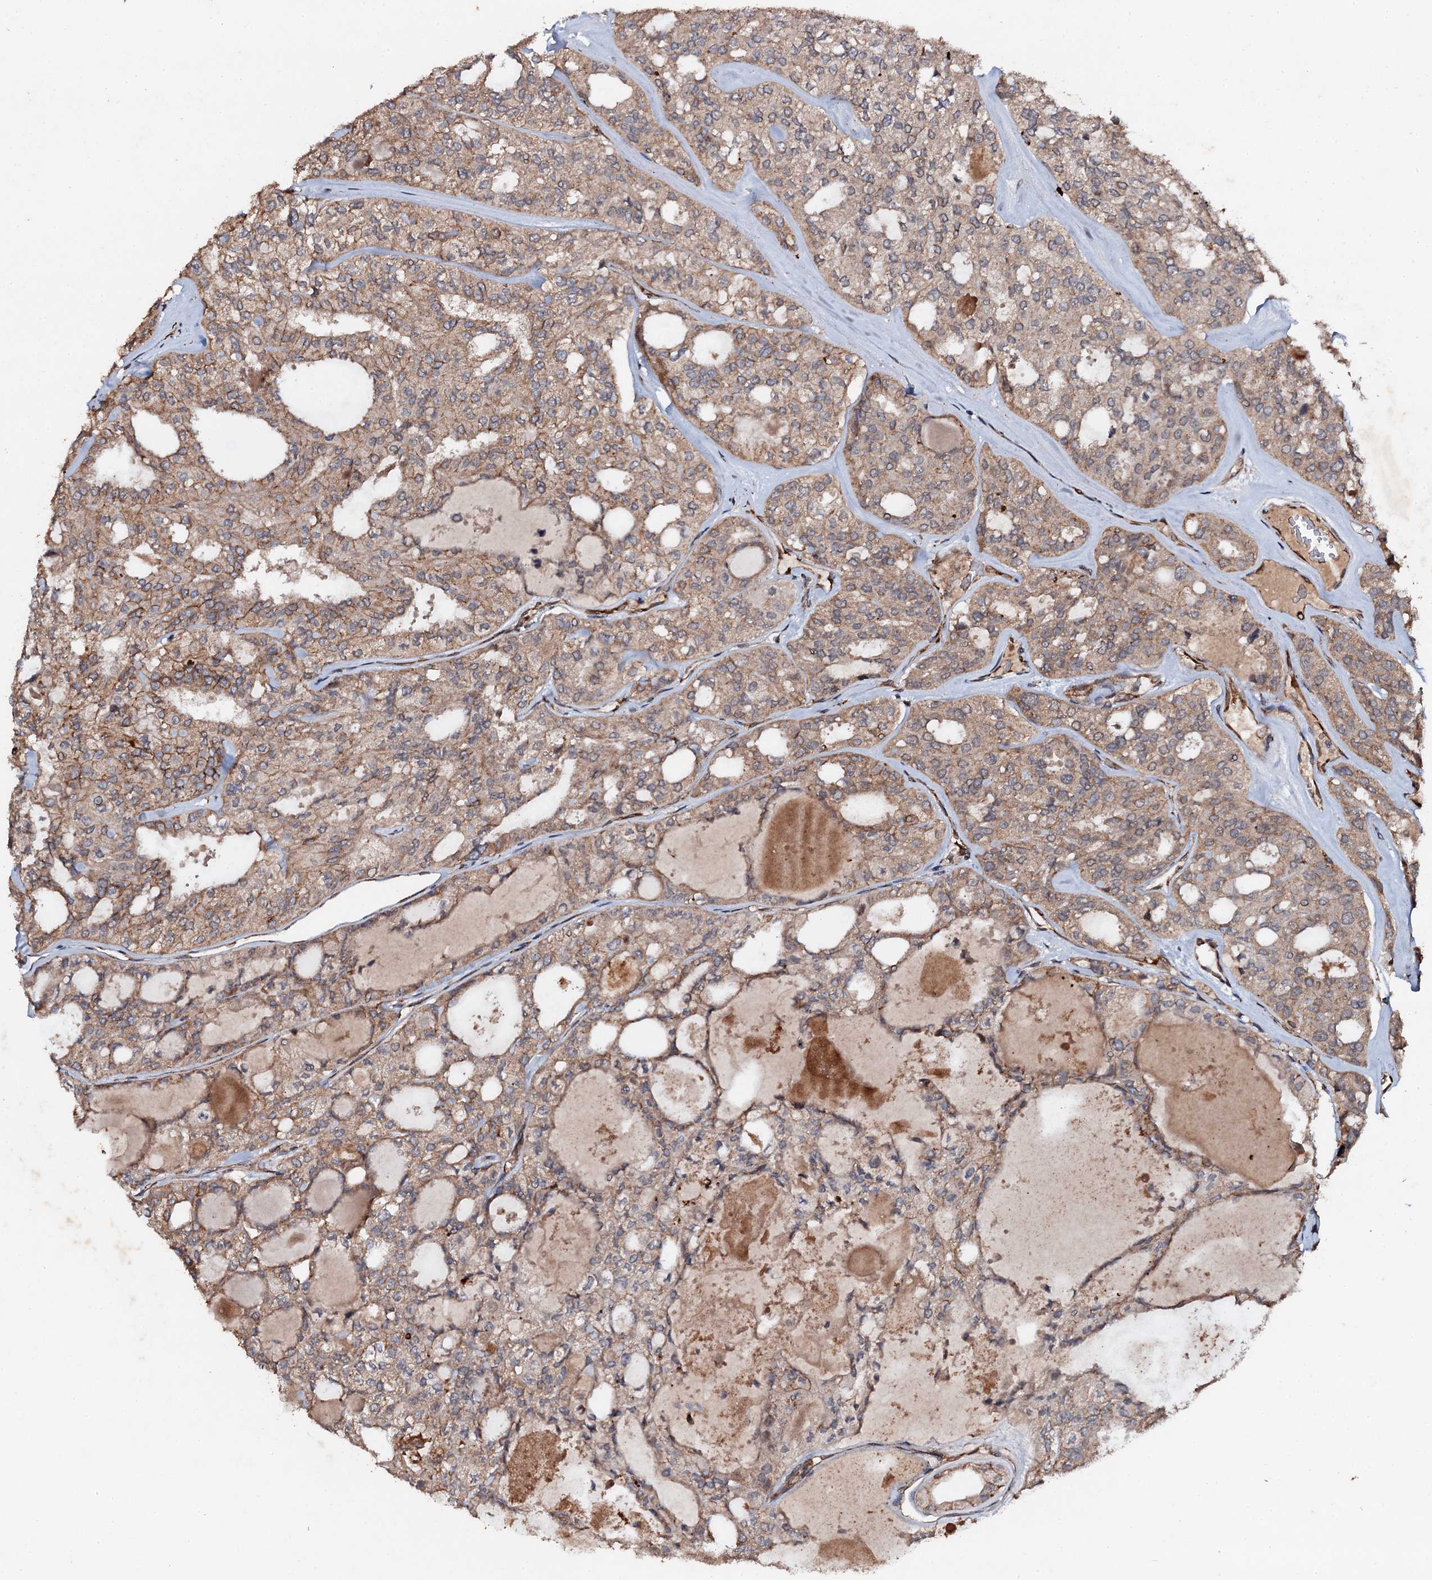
{"staining": {"intensity": "weak", "quantity": ">75%", "location": "cytoplasmic/membranous"}, "tissue": "thyroid cancer", "cell_type": "Tumor cells", "image_type": "cancer", "snomed": [{"axis": "morphology", "description": "Follicular adenoma carcinoma, NOS"}, {"axis": "topography", "description": "Thyroid gland"}], "caption": "Immunohistochemical staining of human follicular adenoma carcinoma (thyroid) exhibits low levels of weak cytoplasmic/membranous protein expression in approximately >75% of tumor cells.", "gene": "ADAMTS10", "patient": {"sex": "male", "age": 75}}